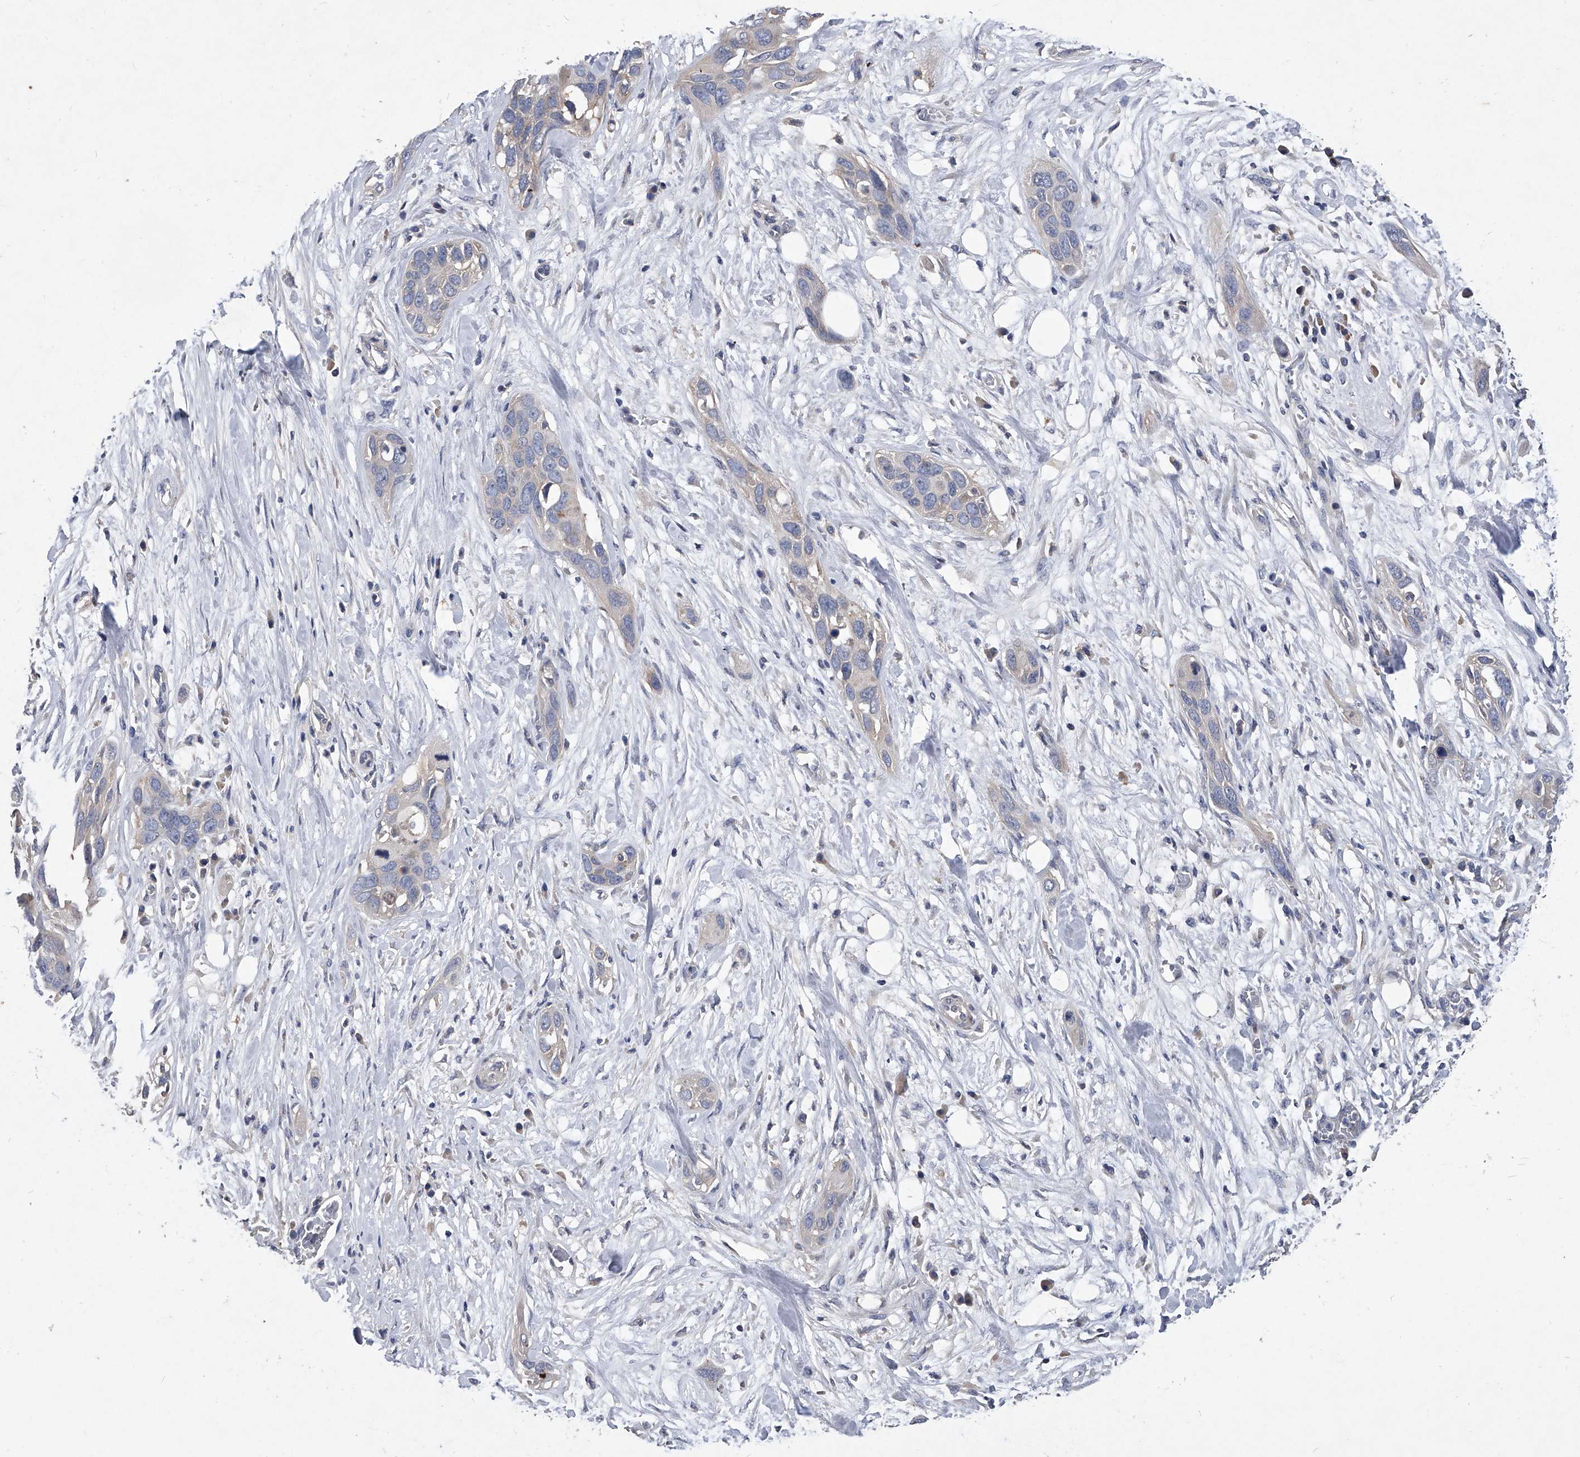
{"staining": {"intensity": "negative", "quantity": "none", "location": "none"}, "tissue": "pancreatic cancer", "cell_type": "Tumor cells", "image_type": "cancer", "snomed": [{"axis": "morphology", "description": "Adenocarcinoma, NOS"}, {"axis": "topography", "description": "Pancreas"}], "caption": "An immunohistochemistry micrograph of pancreatic adenocarcinoma is shown. There is no staining in tumor cells of pancreatic adenocarcinoma. (DAB immunohistochemistry (IHC) visualized using brightfield microscopy, high magnification).", "gene": "C5", "patient": {"sex": "female", "age": 60}}